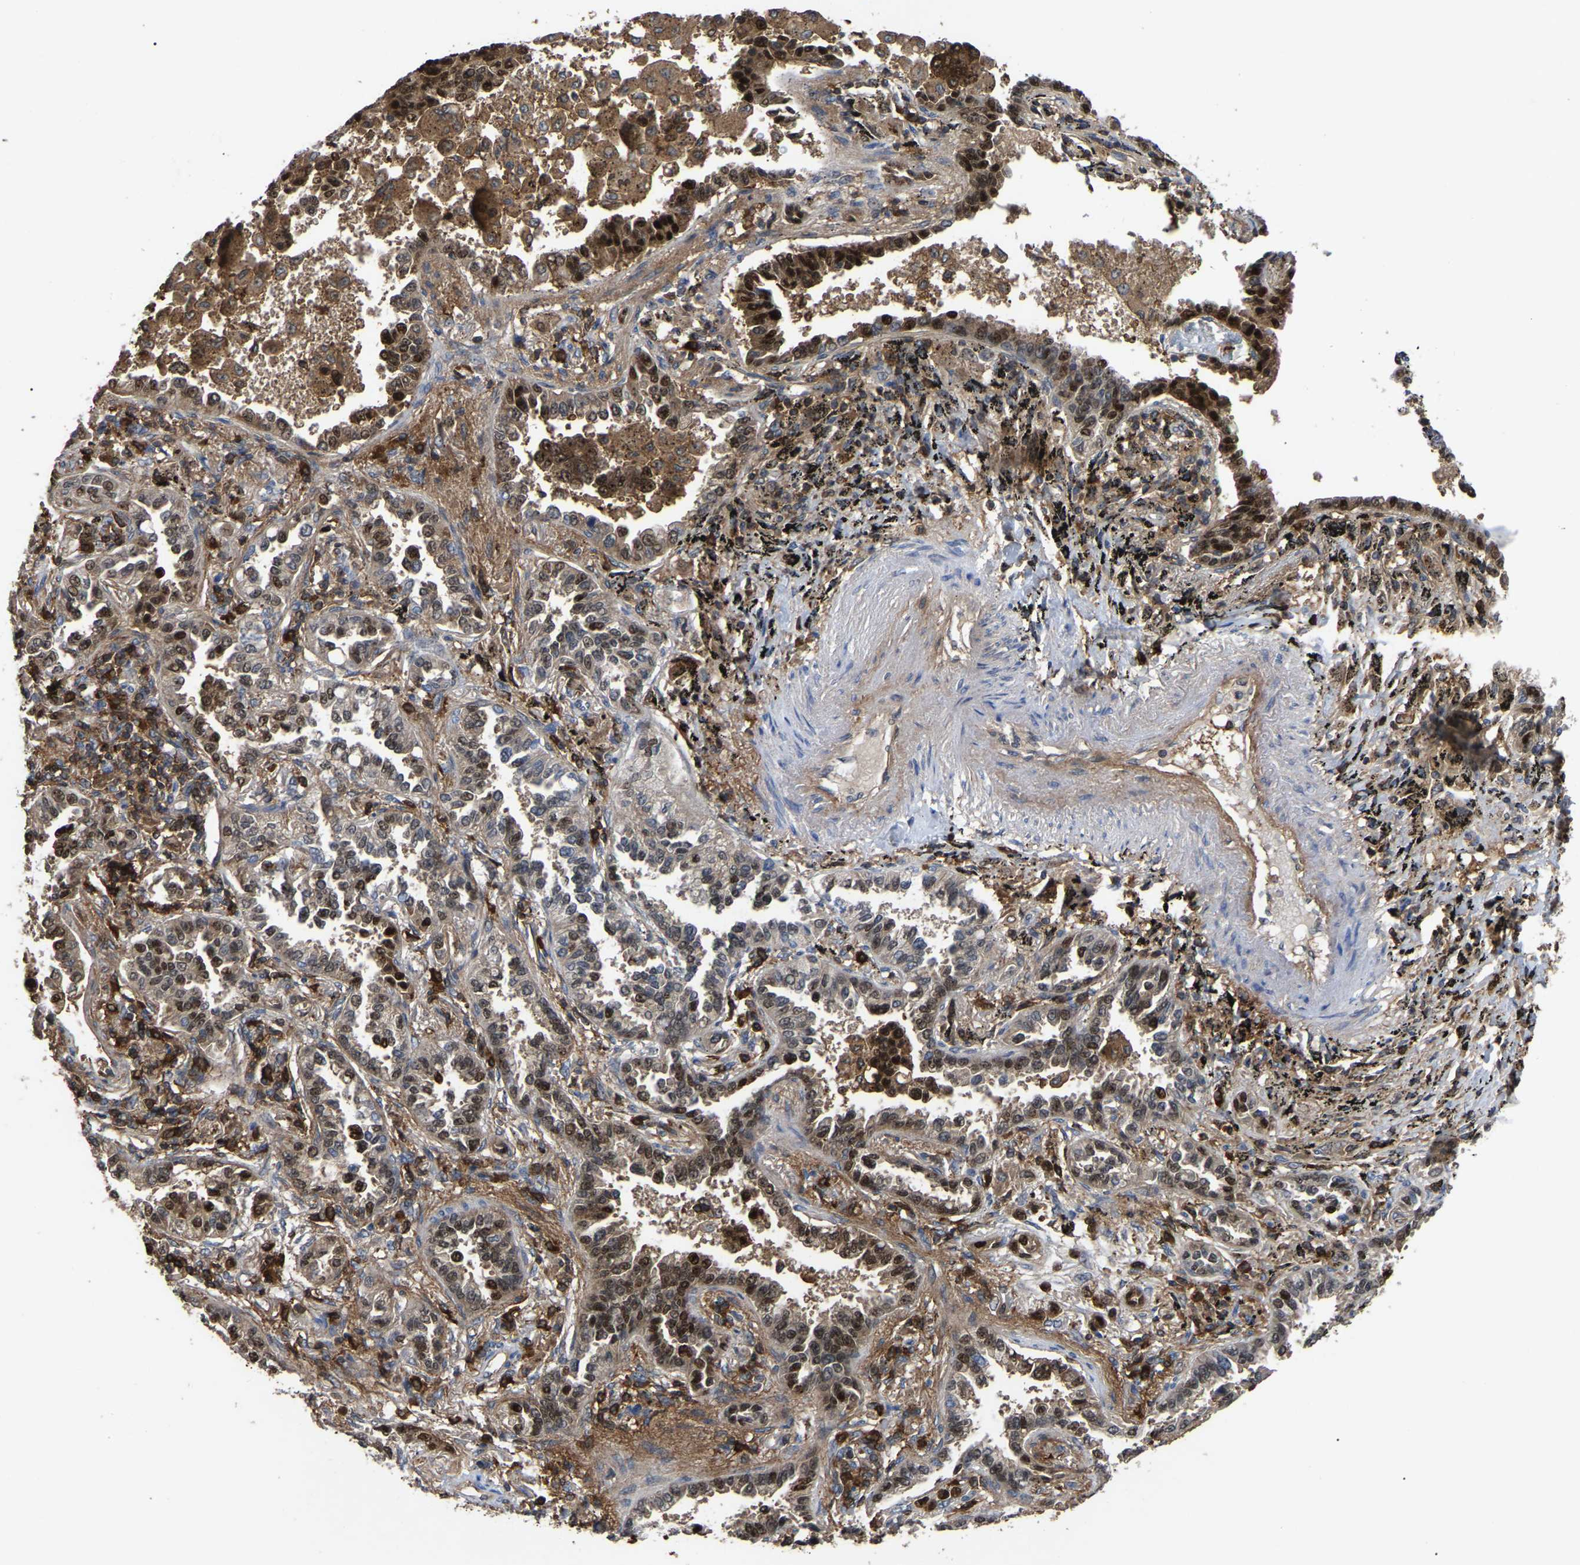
{"staining": {"intensity": "moderate", "quantity": ">75%", "location": "cytoplasmic/membranous,nuclear"}, "tissue": "lung cancer", "cell_type": "Tumor cells", "image_type": "cancer", "snomed": [{"axis": "morphology", "description": "Normal tissue, NOS"}, {"axis": "morphology", "description": "Adenocarcinoma, NOS"}, {"axis": "topography", "description": "Lung"}], "caption": "Lung cancer (adenocarcinoma) tissue displays moderate cytoplasmic/membranous and nuclear staining in about >75% of tumor cells, visualized by immunohistochemistry.", "gene": "CIT", "patient": {"sex": "male", "age": 59}}